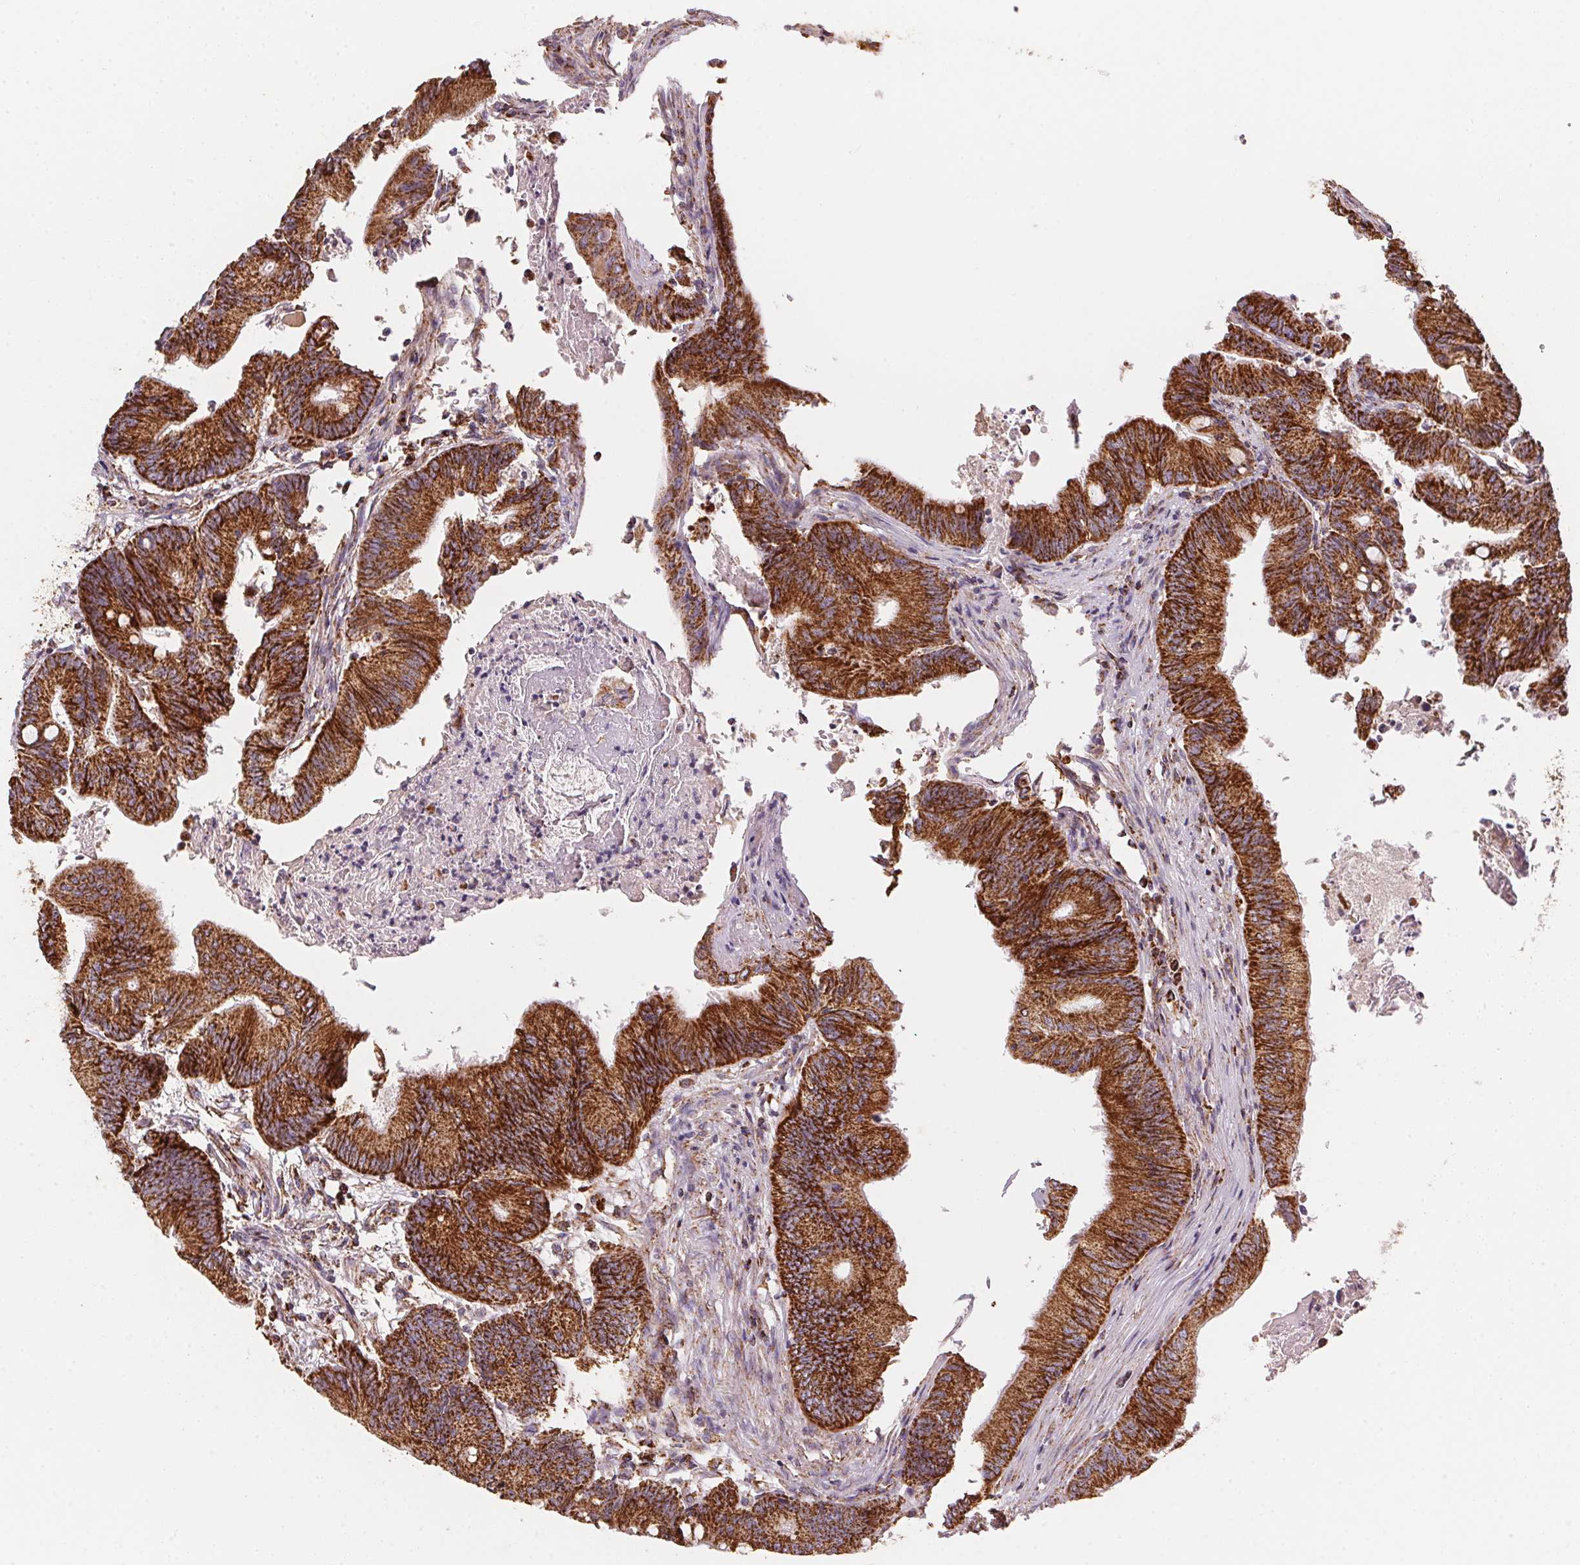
{"staining": {"intensity": "strong", "quantity": ">75%", "location": "cytoplasmic/membranous"}, "tissue": "colorectal cancer", "cell_type": "Tumor cells", "image_type": "cancer", "snomed": [{"axis": "morphology", "description": "Adenocarcinoma, NOS"}, {"axis": "topography", "description": "Colon"}], "caption": "Immunohistochemical staining of human colorectal adenocarcinoma demonstrates strong cytoplasmic/membranous protein expression in about >75% of tumor cells.", "gene": "NDUFS2", "patient": {"sex": "female", "age": 70}}